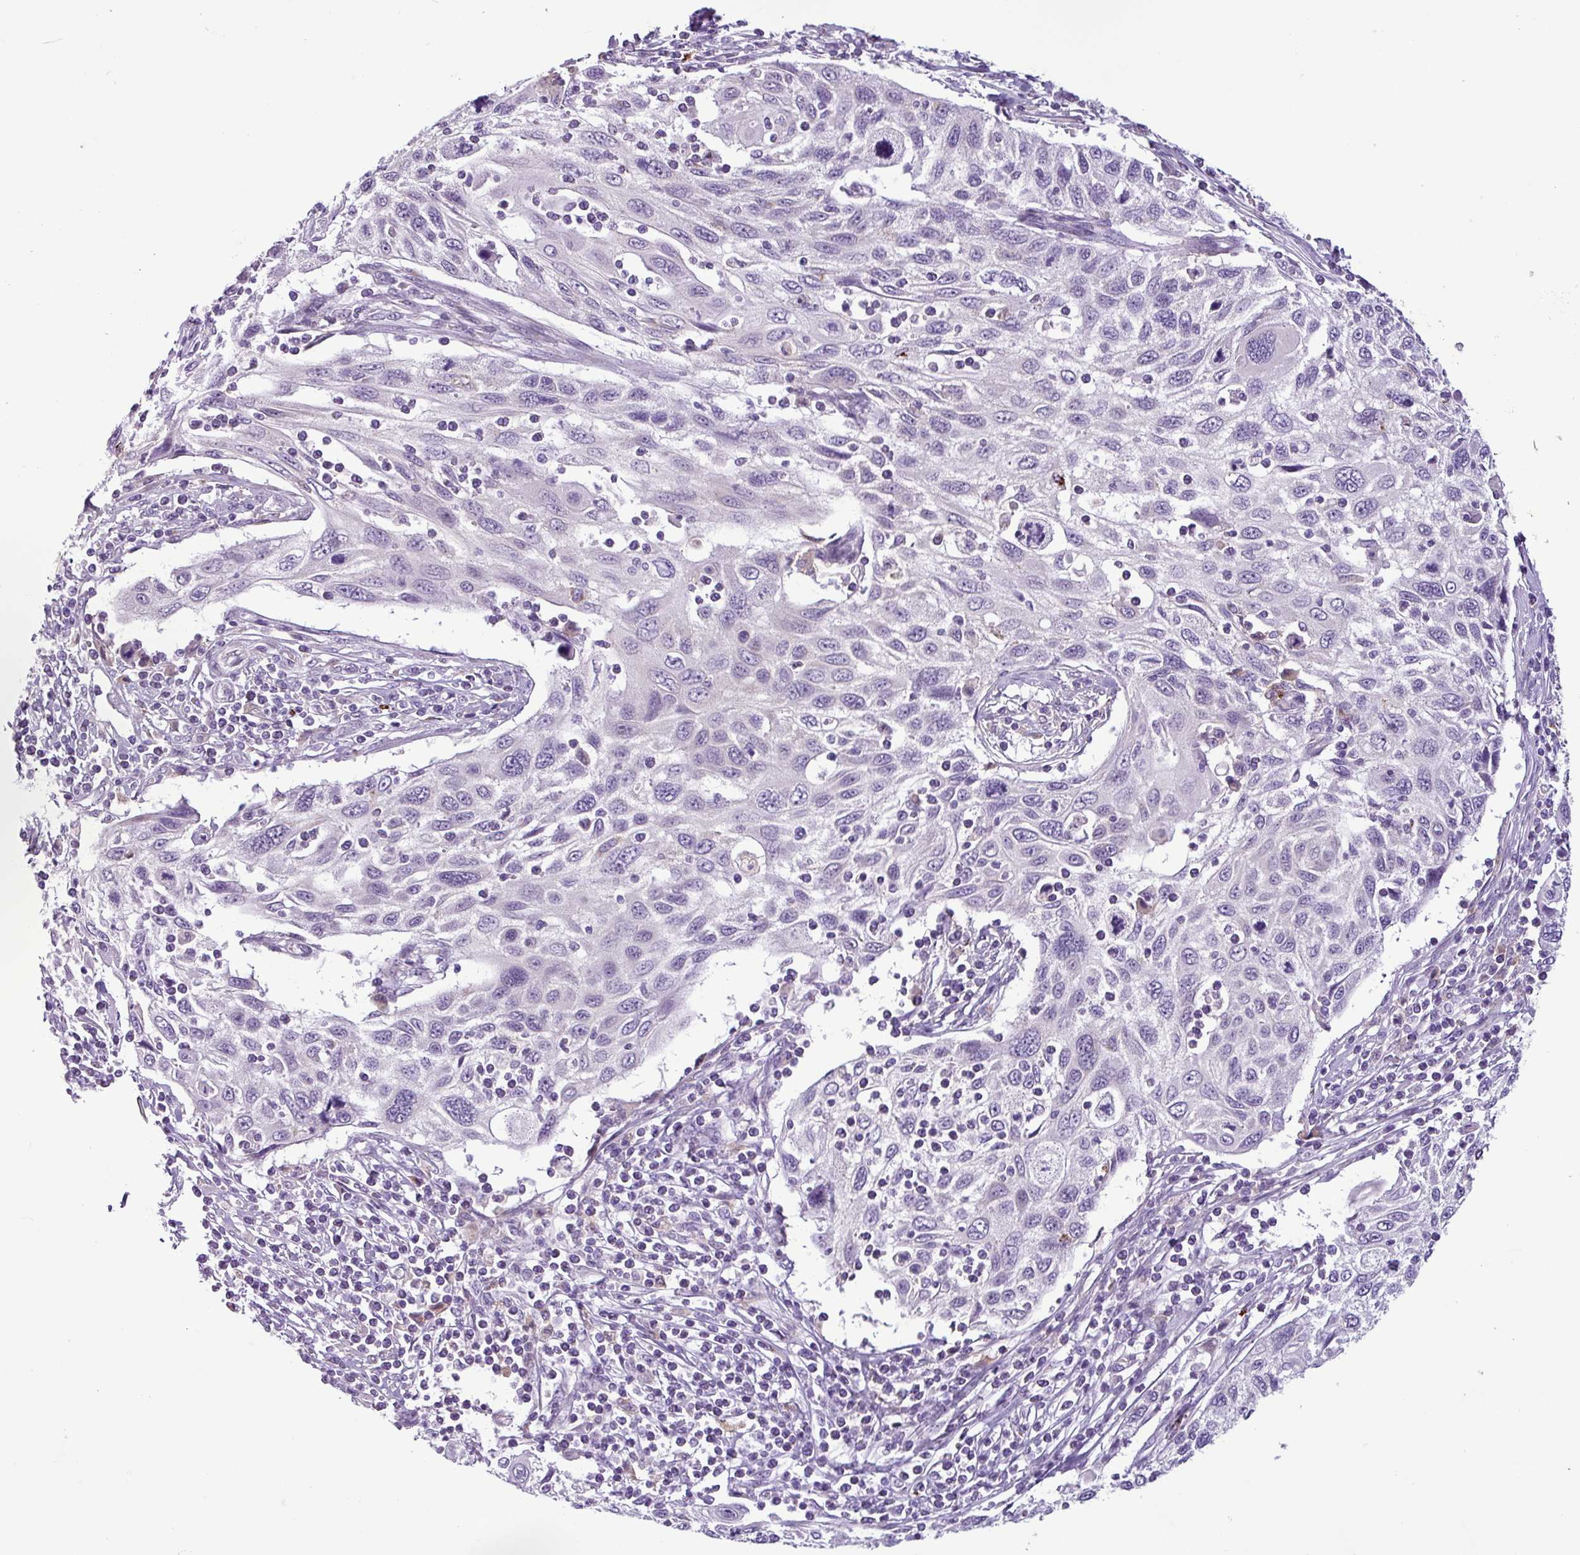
{"staining": {"intensity": "negative", "quantity": "none", "location": "none"}, "tissue": "cervical cancer", "cell_type": "Tumor cells", "image_type": "cancer", "snomed": [{"axis": "morphology", "description": "Squamous cell carcinoma, NOS"}, {"axis": "topography", "description": "Cervix"}], "caption": "Squamous cell carcinoma (cervical) was stained to show a protein in brown. There is no significant staining in tumor cells.", "gene": "C9orf24", "patient": {"sex": "female", "age": 70}}